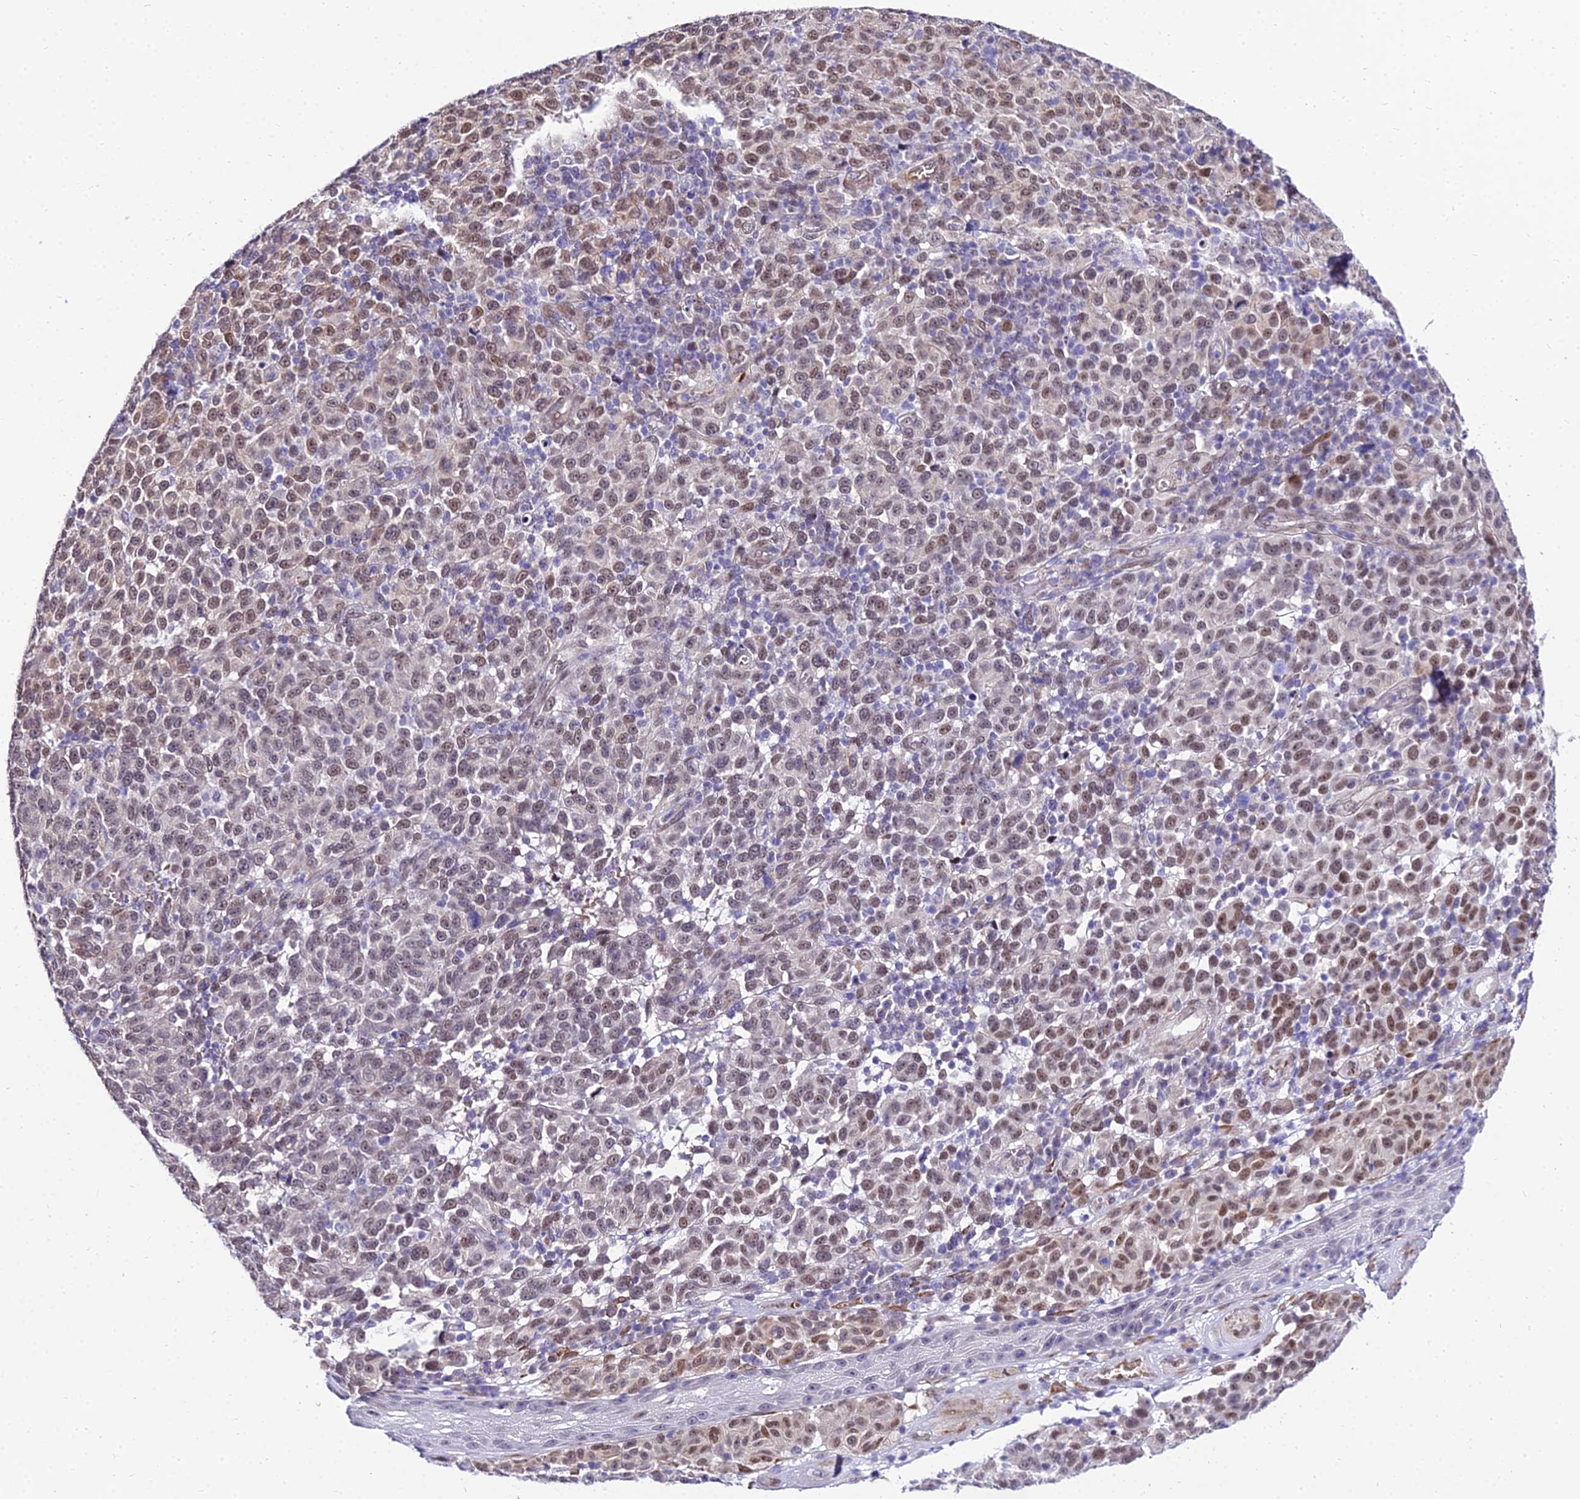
{"staining": {"intensity": "weak", "quantity": ">75%", "location": "nuclear"}, "tissue": "melanoma", "cell_type": "Tumor cells", "image_type": "cancer", "snomed": [{"axis": "morphology", "description": "Malignant melanoma, NOS"}, {"axis": "topography", "description": "Skin"}], "caption": "Immunohistochemistry staining of malignant melanoma, which demonstrates low levels of weak nuclear positivity in approximately >75% of tumor cells indicating weak nuclear protein expression. The staining was performed using DAB (brown) for protein detection and nuclei were counterstained in hematoxylin (blue).", "gene": "BCL9", "patient": {"sex": "male", "age": 49}}